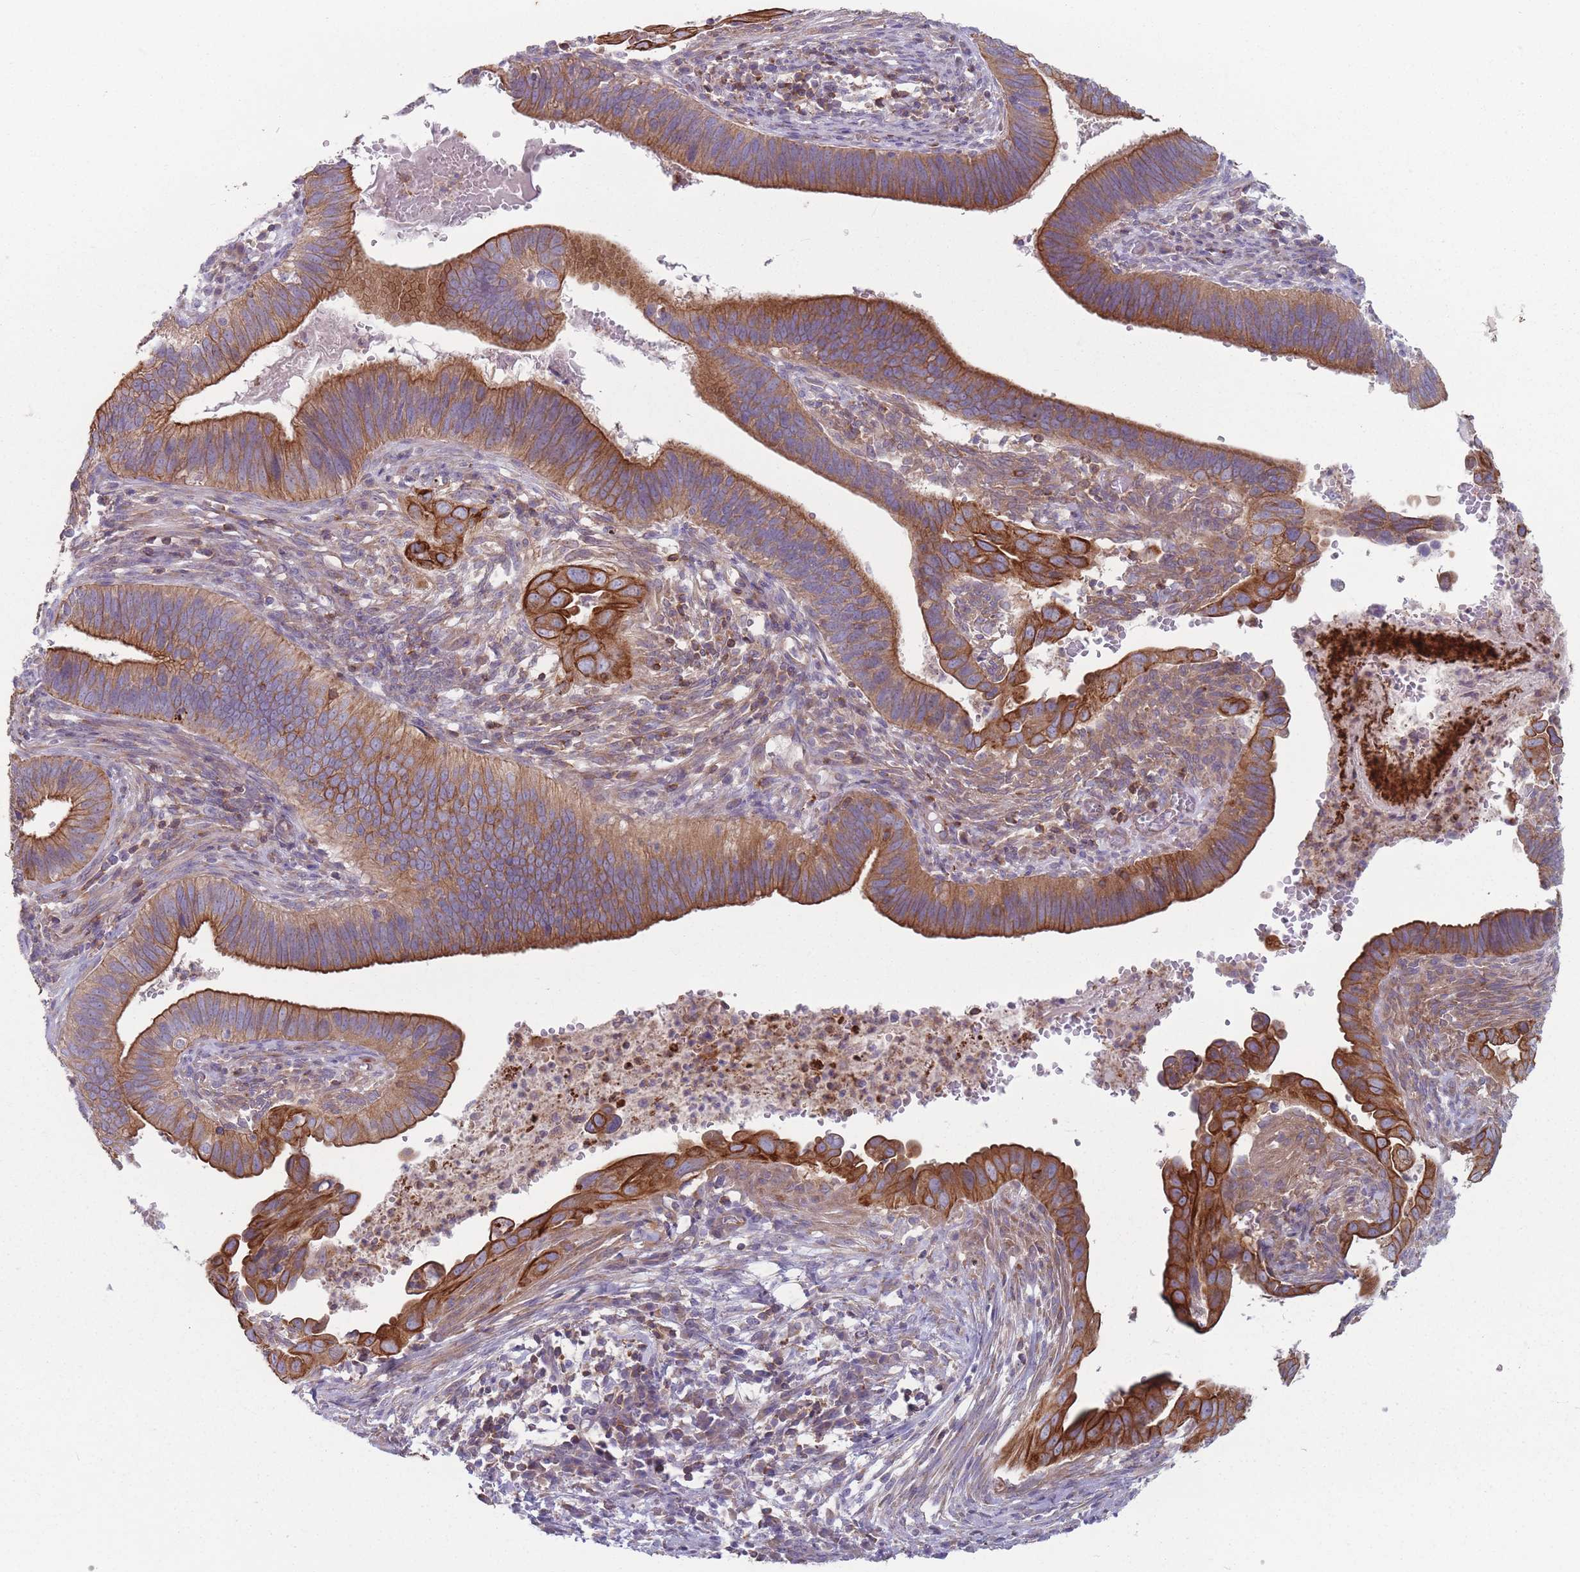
{"staining": {"intensity": "strong", "quantity": ">75%", "location": "cytoplasmic/membranous"}, "tissue": "cervical cancer", "cell_type": "Tumor cells", "image_type": "cancer", "snomed": [{"axis": "morphology", "description": "Adenocarcinoma, NOS"}, {"axis": "topography", "description": "Cervix"}], "caption": "Protein expression analysis of human adenocarcinoma (cervical) reveals strong cytoplasmic/membranous positivity in approximately >75% of tumor cells. (DAB IHC, brown staining for protein, blue staining for nuclei).", "gene": "HSBP1L1", "patient": {"sex": "female", "age": 42}}